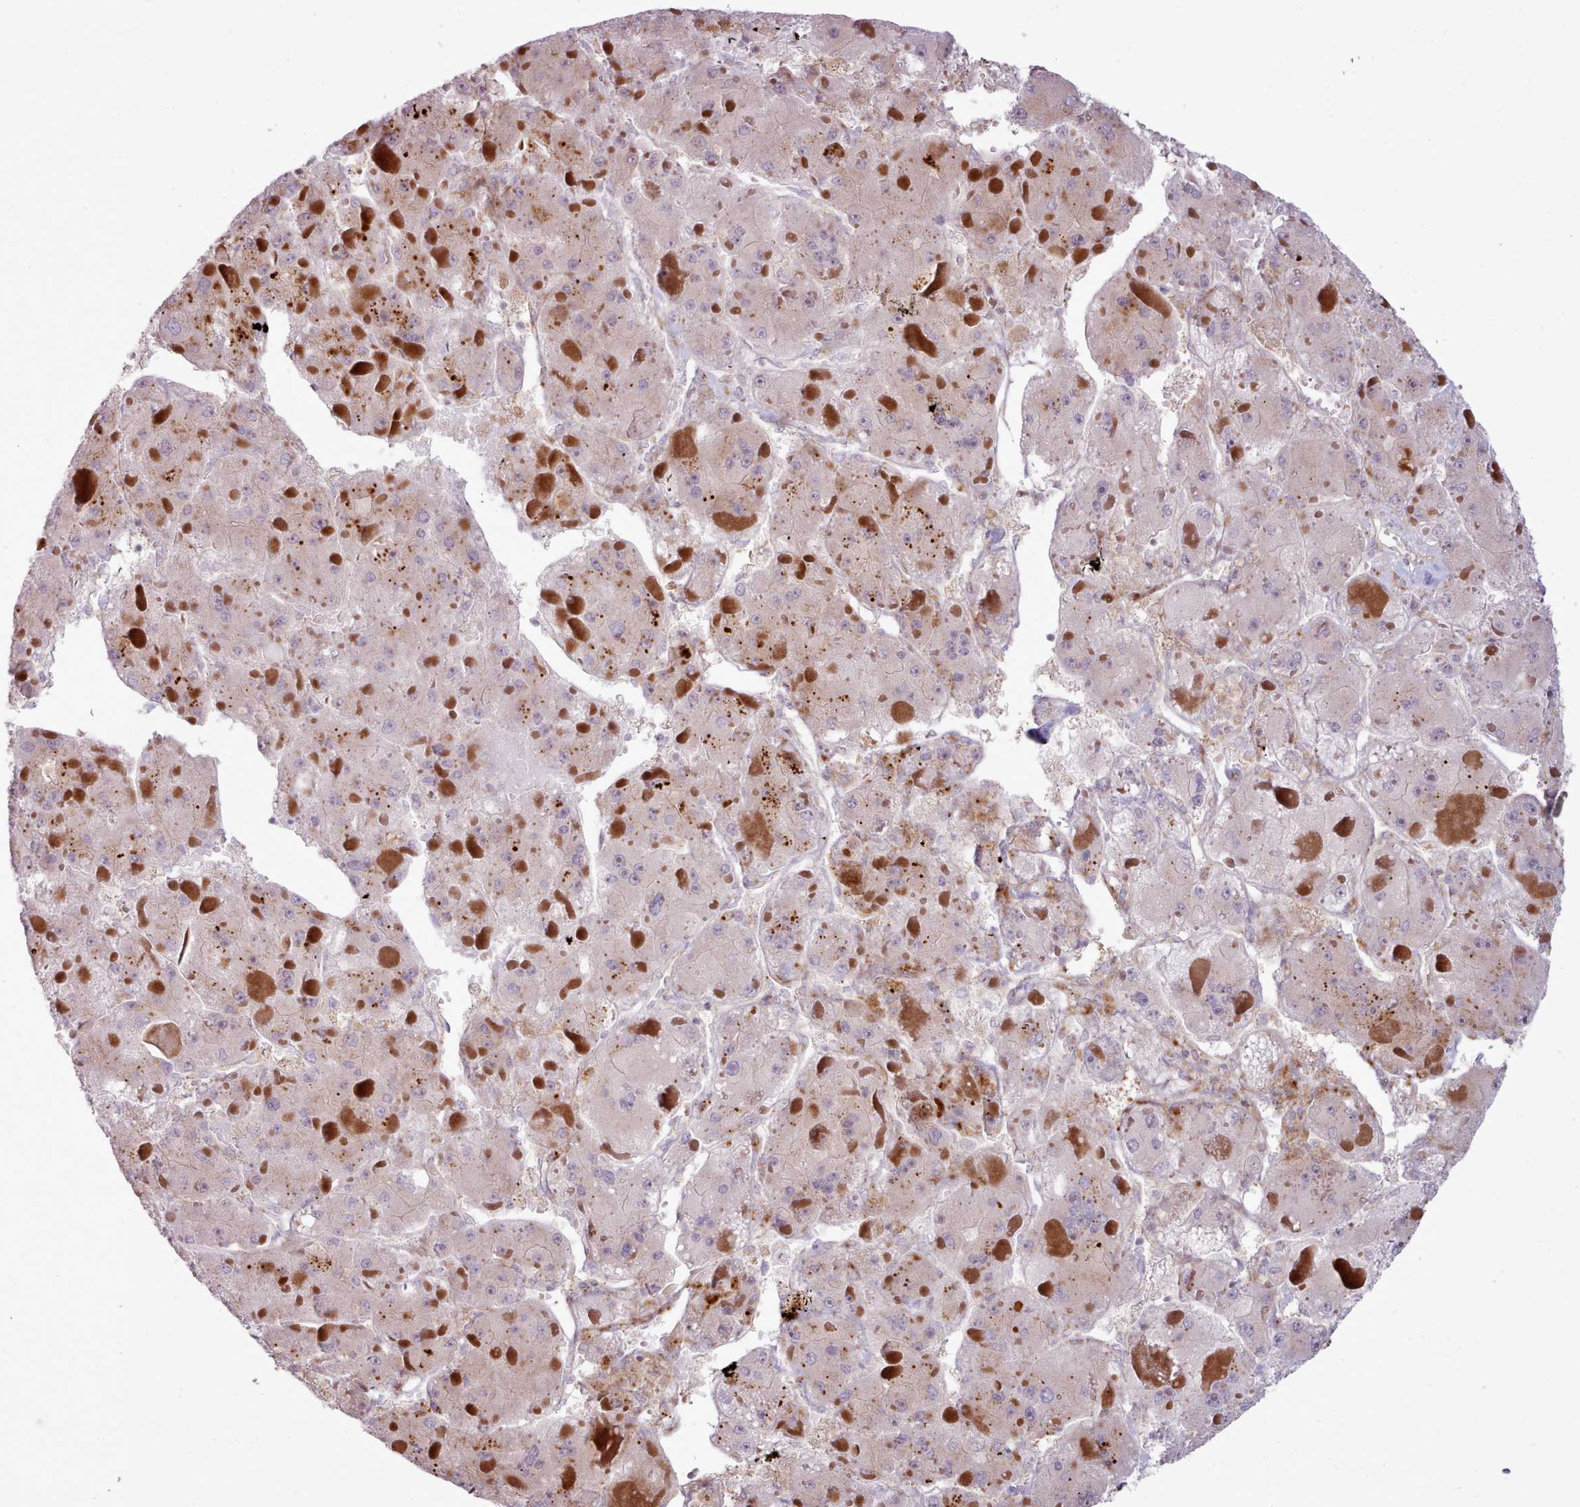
{"staining": {"intensity": "negative", "quantity": "none", "location": "none"}, "tissue": "liver cancer", "cell_type": "Tumor cells", "image_type": "cancer", "snomed": [{"axis": "morphology", "description": "Carcinoma, Hepatocellular, NOS"}, {"axis": "topography", "description": "Liver"}], "caption": "IHC of hepatocellular carcinoma (liver) displays no staining in tumor cells.", "gene": "PPP3R2", "patient": {"sex": "female", "age": 73}}